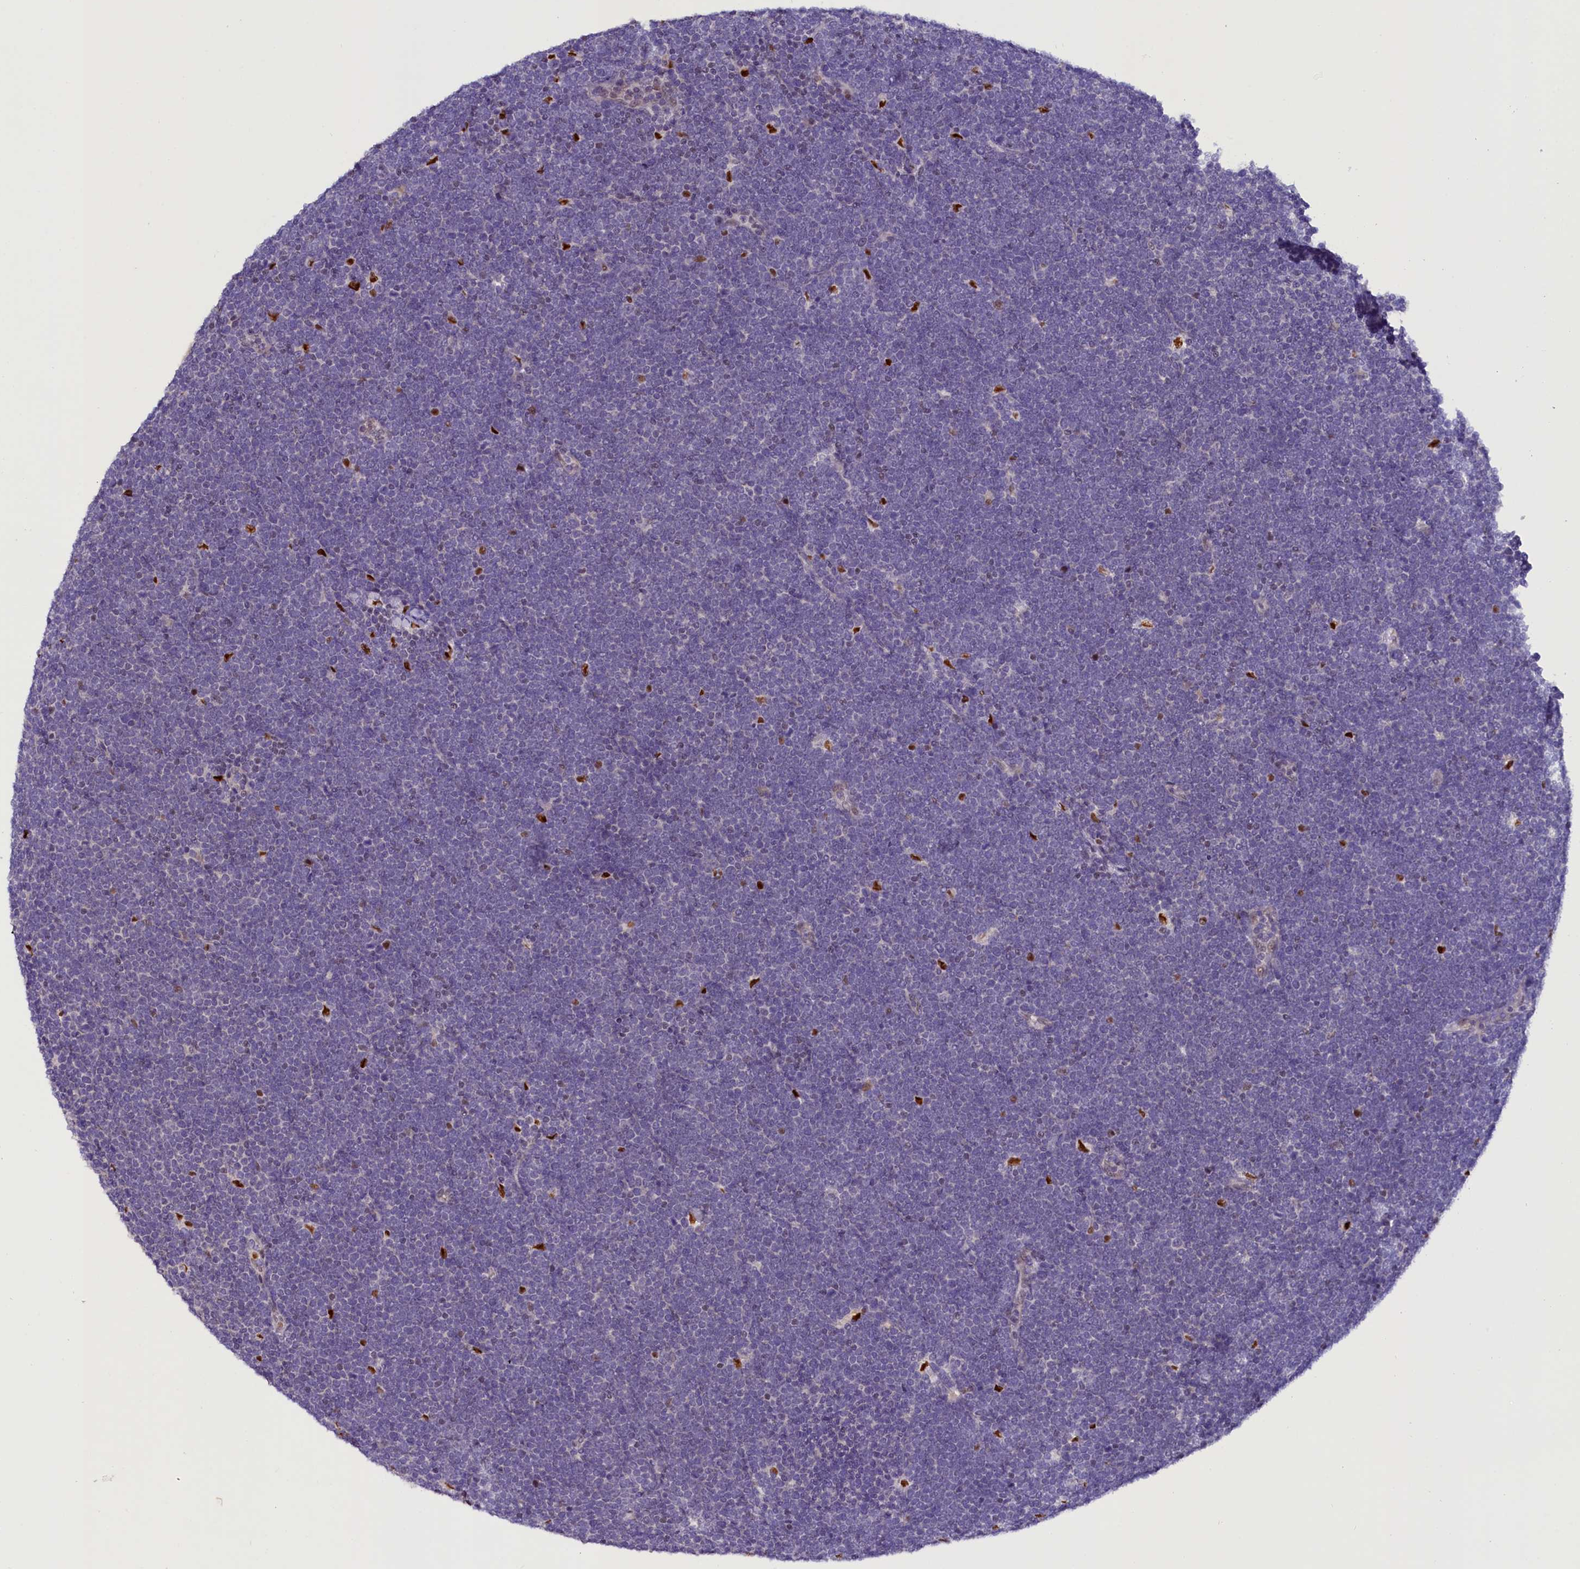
{"staining": {"intensity": "negative", "quantity": "none", "location": "none"}, "tissue": "lymphoma", "cell_type": "Tumor cells", "image_type": "cancer", "snomed": [{"axis": "morphology", "description": "Malignant lymphoma, non-Hodgkin's type, High grade"}, {"axis": "topography", "description": "Lymph node"}], "caption": "There is no significant positivity in tumor cells of malignant lymphoma, non-Hodgkin's type (high-grade).", "gene": "BTBD9", "patient": {"sex": "male", "age": 13}}